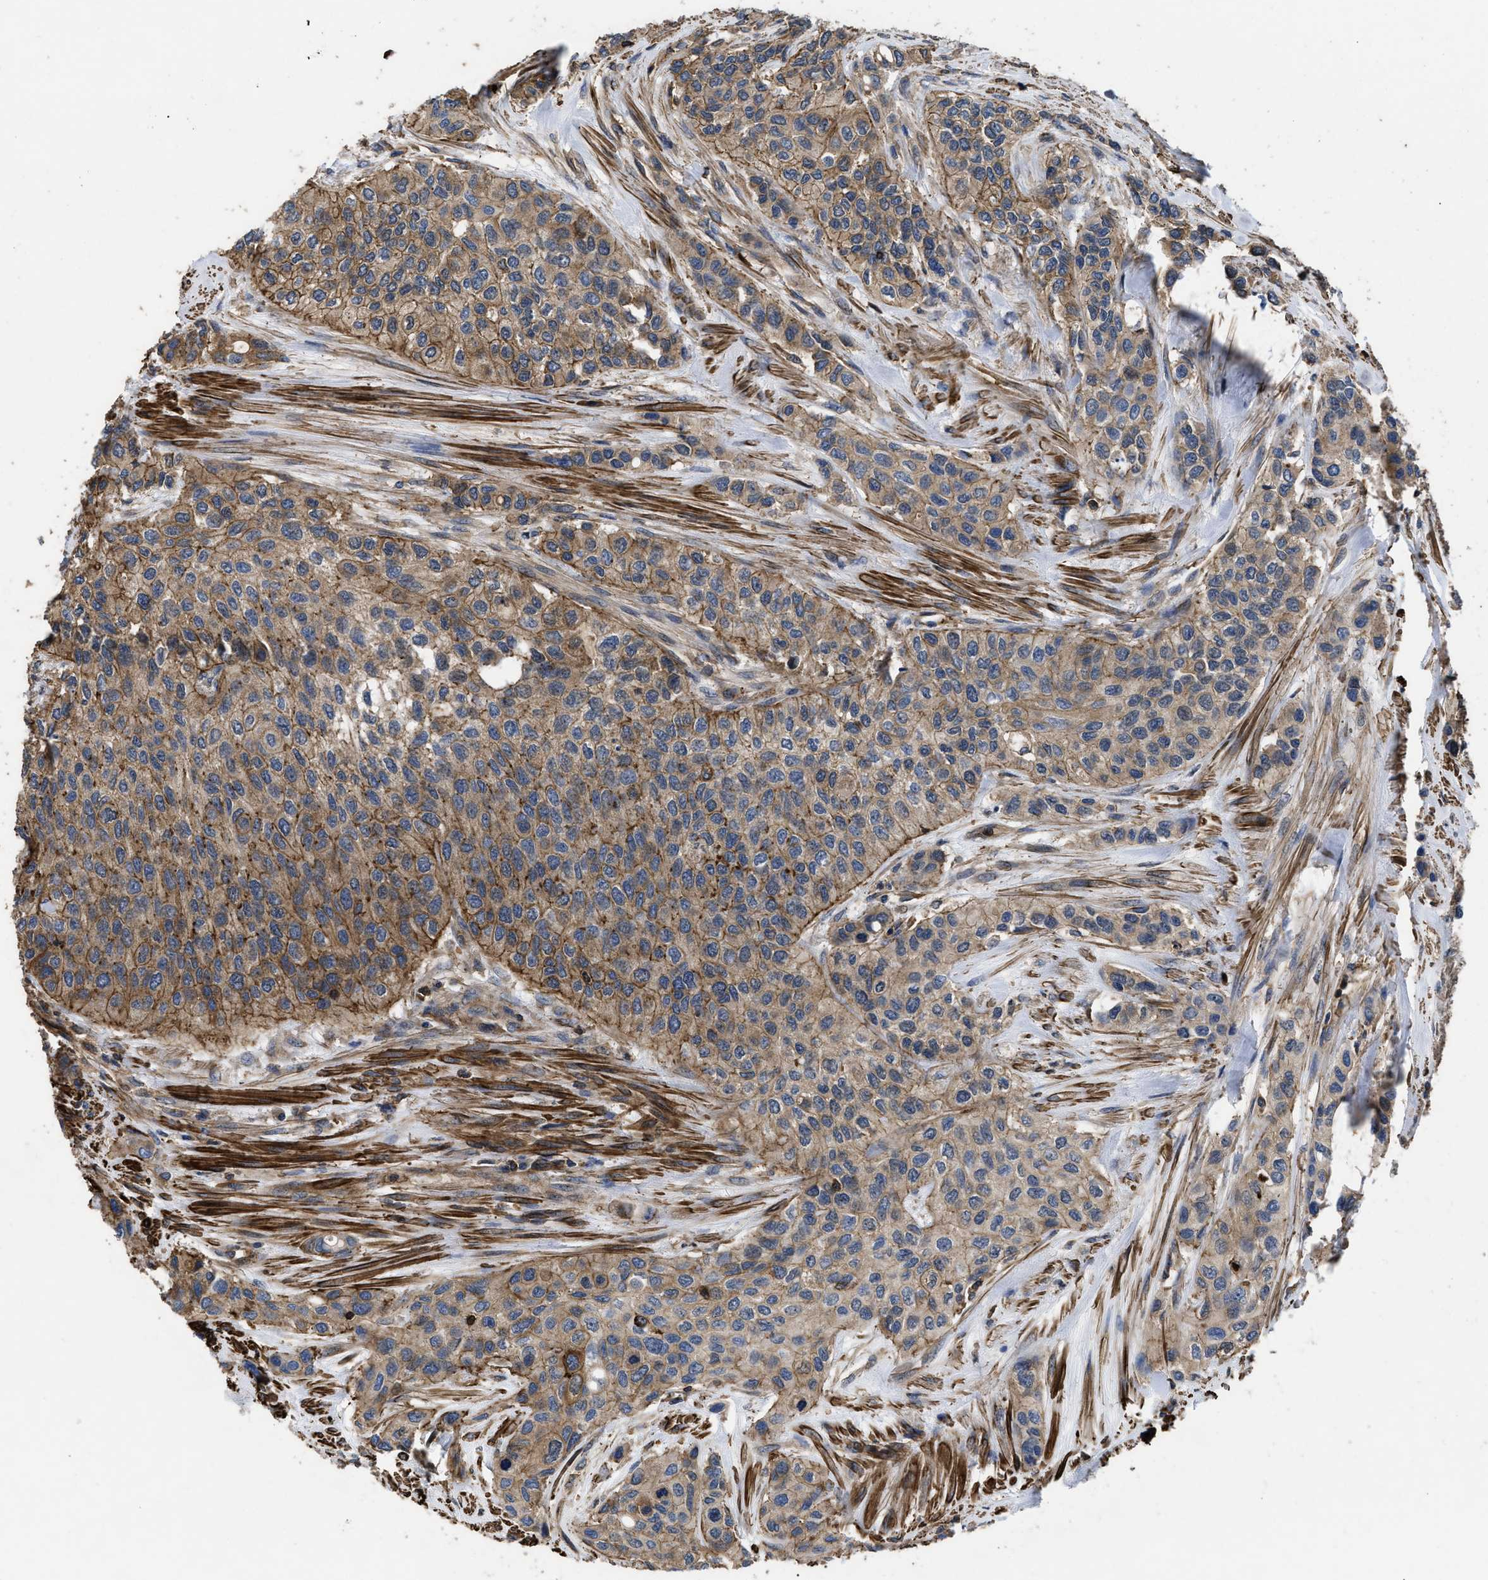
{"staining": {"intensity": "moderate", "quantity": ">75%", "location": "cytoplasmic/membranous"}, "tissue": "urothelial cancer", "cell_type": "Tumor cells", "image_type": "cancer", "snomed": [{"axis": "morphology", "description": "Urothelial carcinoma, High grade"}, {"axis": "topography", "description": "Urinary bladder"}], "caption": "Immunohistochemistry (IHC) micrograph of urothelial cancer stained for a protein (brown), which shows medium levels of moderate cytoplasmic/membranous staining in approximately >75% of tumor cells.", "gene": "SCUBE2", "patient": {"sex": "female", "age": 56}}